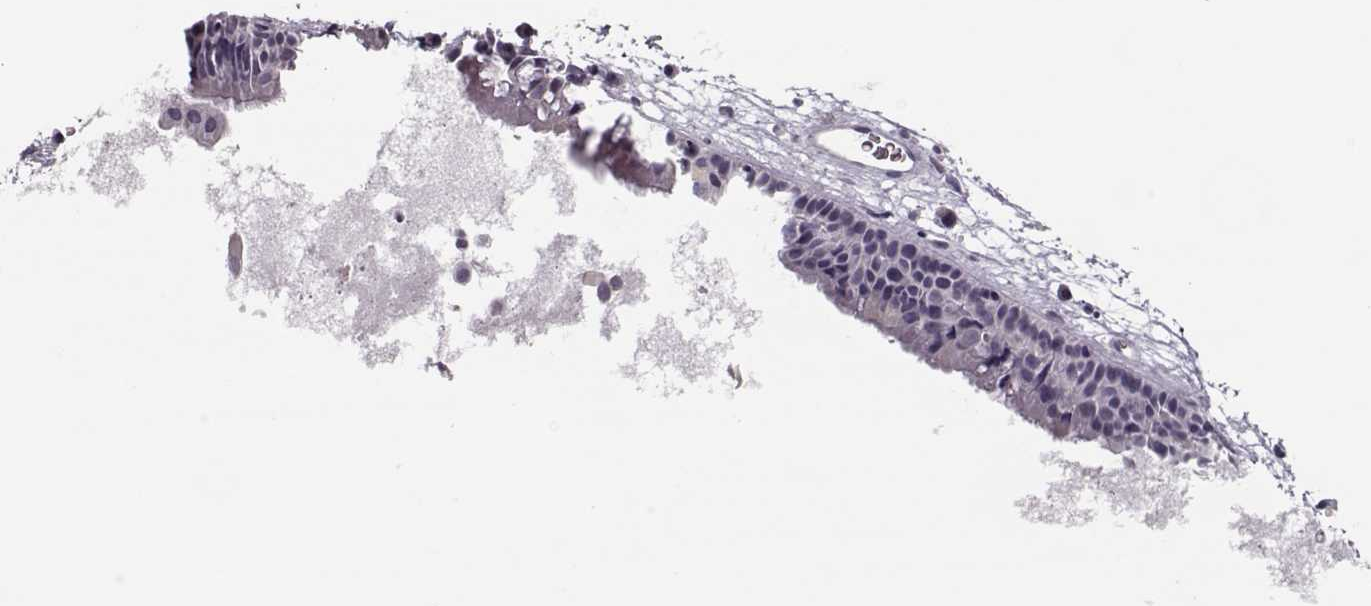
{"staining": {"intensity": "negative", "quantity": "none", "location": "none"}, "tissue": "nasopharynx", "cell_type": "Respiratory epithelial cells", "image_type": "normal", "snomed": [{"axis": "morphology", "description": "Normal tissue, NOS"}, {"axis": "topography", "description": "Nasopharynx"}], "caption": "This is a image of immunohistochemistry (IHC) staining of benign nasopharynx, which shows no expression in respiratory epithelial cells.", "gene": "LIN28A", "patient": {"sex": "male", "age": 61}}